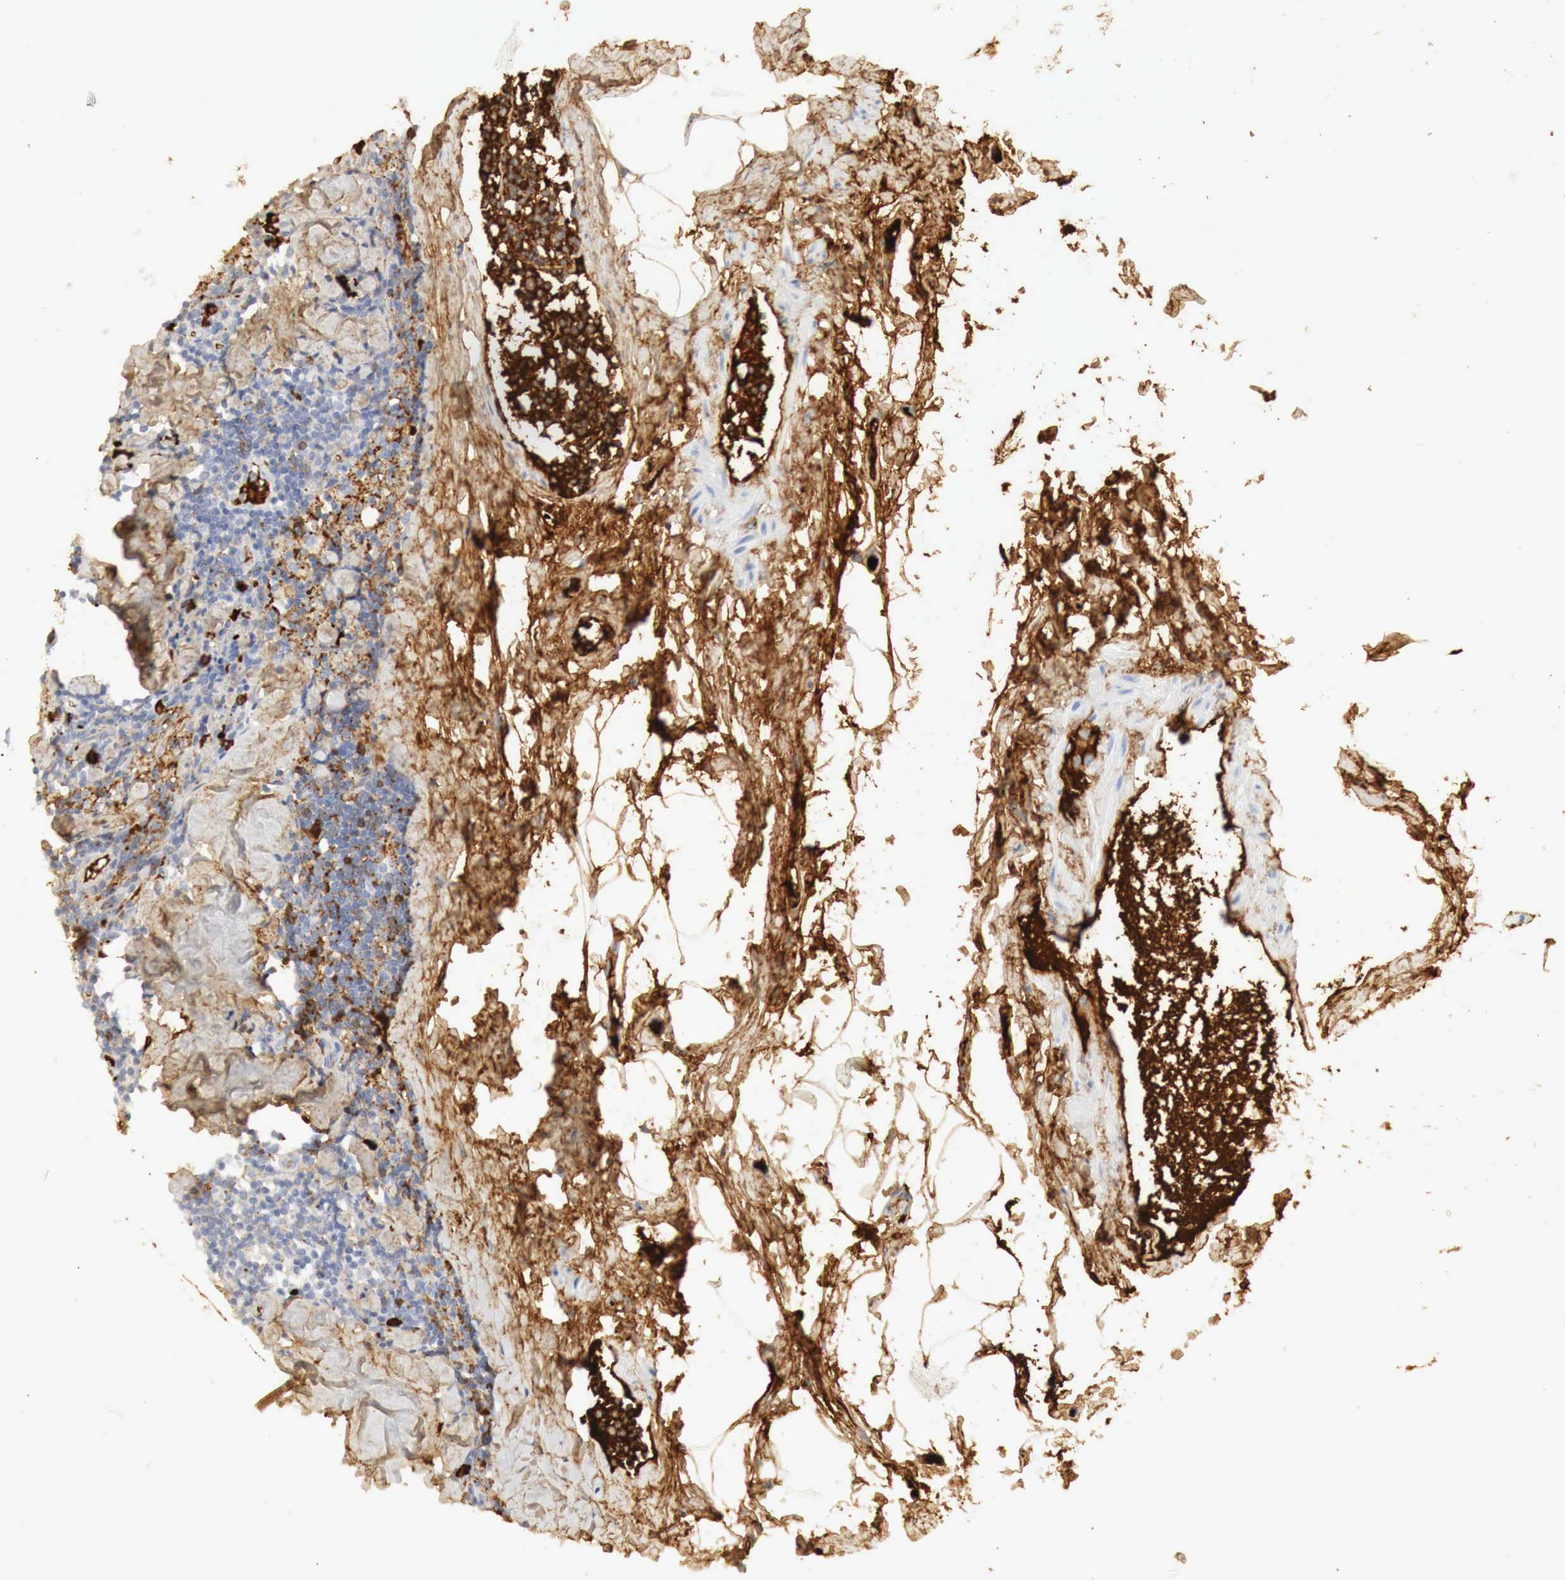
{"staining": {"intensity": "moderate", "quantity": "25%-75%", "location": "cytoplasmic/membranous"}, "tissue": "lymph node", "cell_type": "Germinal center cells", "image_type": "normal", "snomed": [{"axis": "morphology", "description": "Normal tissue, NOS"}, {"axis": "topography", "description": "Lymph node"}], "caption": "Brown immunohistochemical staining in unremarkable human lymph node reveals moderate cytoplasmic/membranous positivity in about 25%-75% of germinal center cells. (Stains: DAB (3,3'-diaminobenzidine) in brown, nuclei in blue, Microscopy: brightfield microscopy at high magnification).", "gene": "IGLC3", "patient": {"sex": "male", "age": 67}}